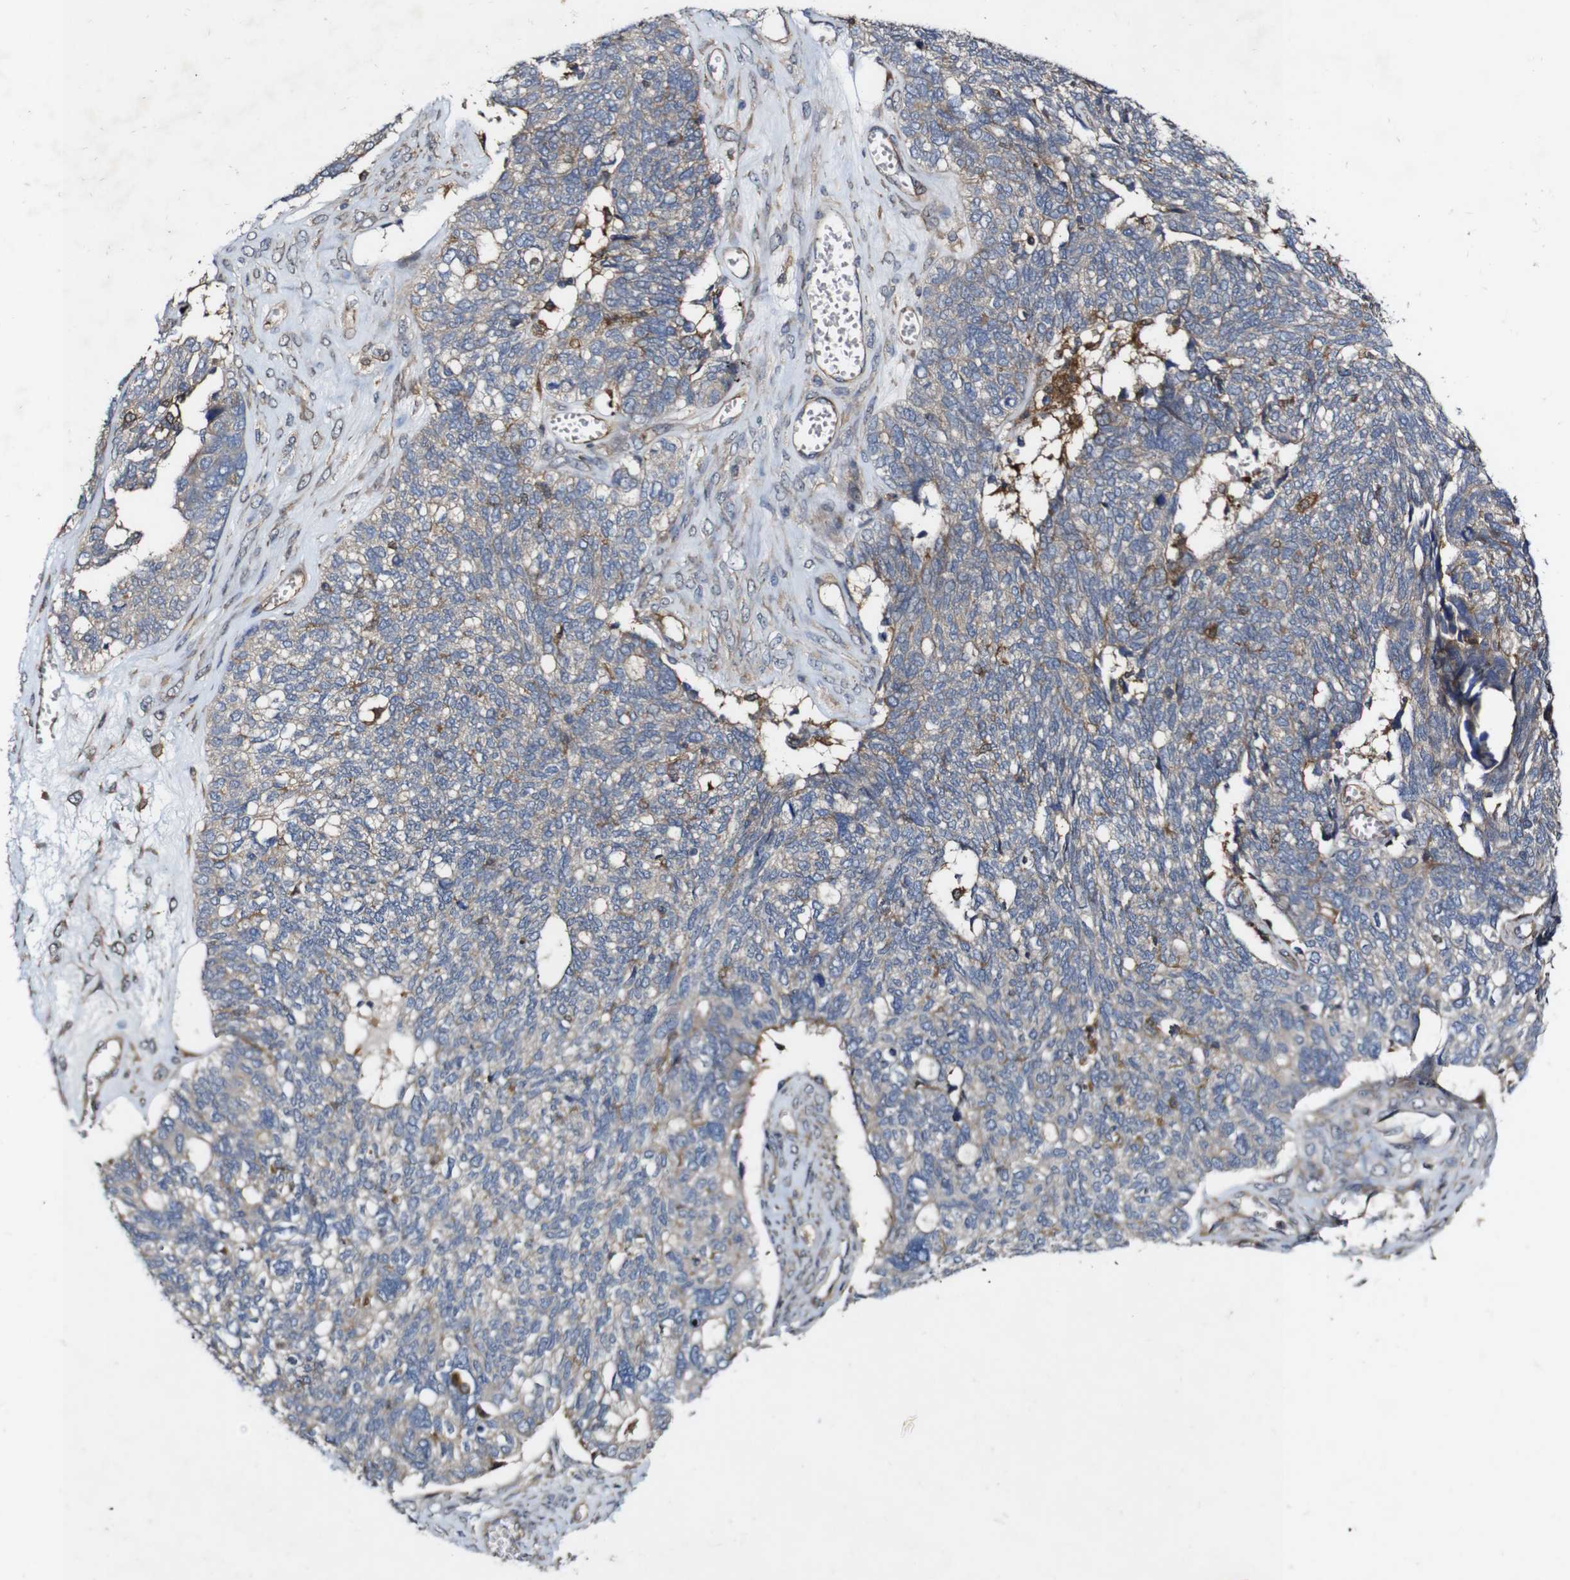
{"staining": {"intensity": "weak", "quantity": ">75%", "location": "cytoplasmic/membranous"}, "tissue": "ovarian cancer", "cell_type": "Tumor cells", "image_type": "cancer", "snomed": [{"axis": "morphology", "description": "Cystadenocarcinoma, serous, NOS"}, {"axis": "topography", "description": "Ovary"}], "caption": "A micrograph of human serous cystadenocarcinoma (ovarian) stained for a protein shows weak cytoplasmic/membranous brown staining in tumor cells.", "gene": "GSDME", "patient": {"sex": "female", "age": 79}}